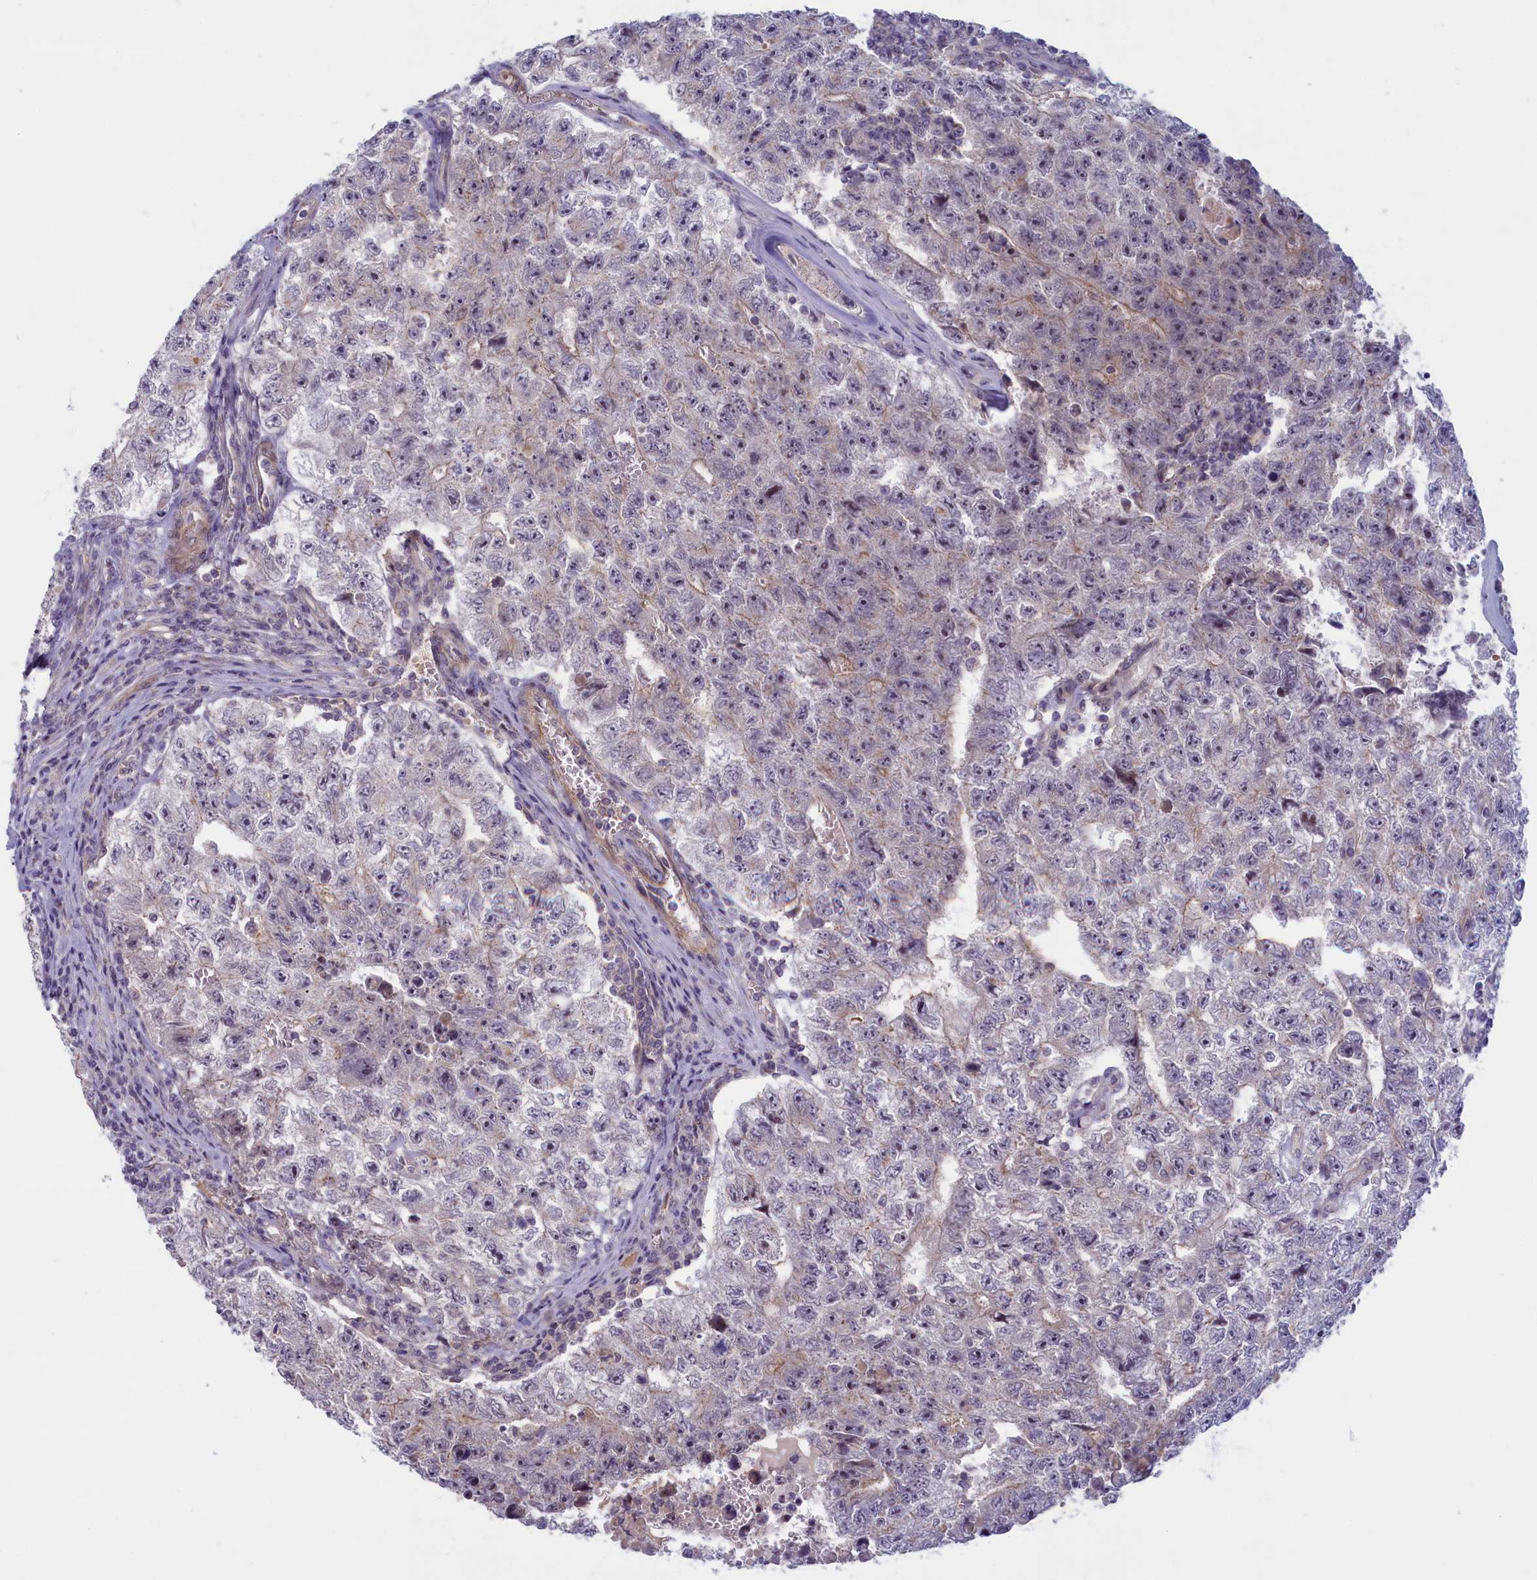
{"staining": {"intensity": "negative", "quantity": "none", "location": "none"}, "tissue": "testis cancer", "cell_type": "Tumor cells", "image_type": "cancer", "snomed": [{"axis": "morphology", "description": "Carcinoma, Embryonal, NOS"}, {"axis": "topography", "description": "Testis"}], "caption": "Tumor cells show no significant expression in testis embryonal carcinoma.", "gene": "TRPM4", "patient": {"sex": "male", "age": 17}}